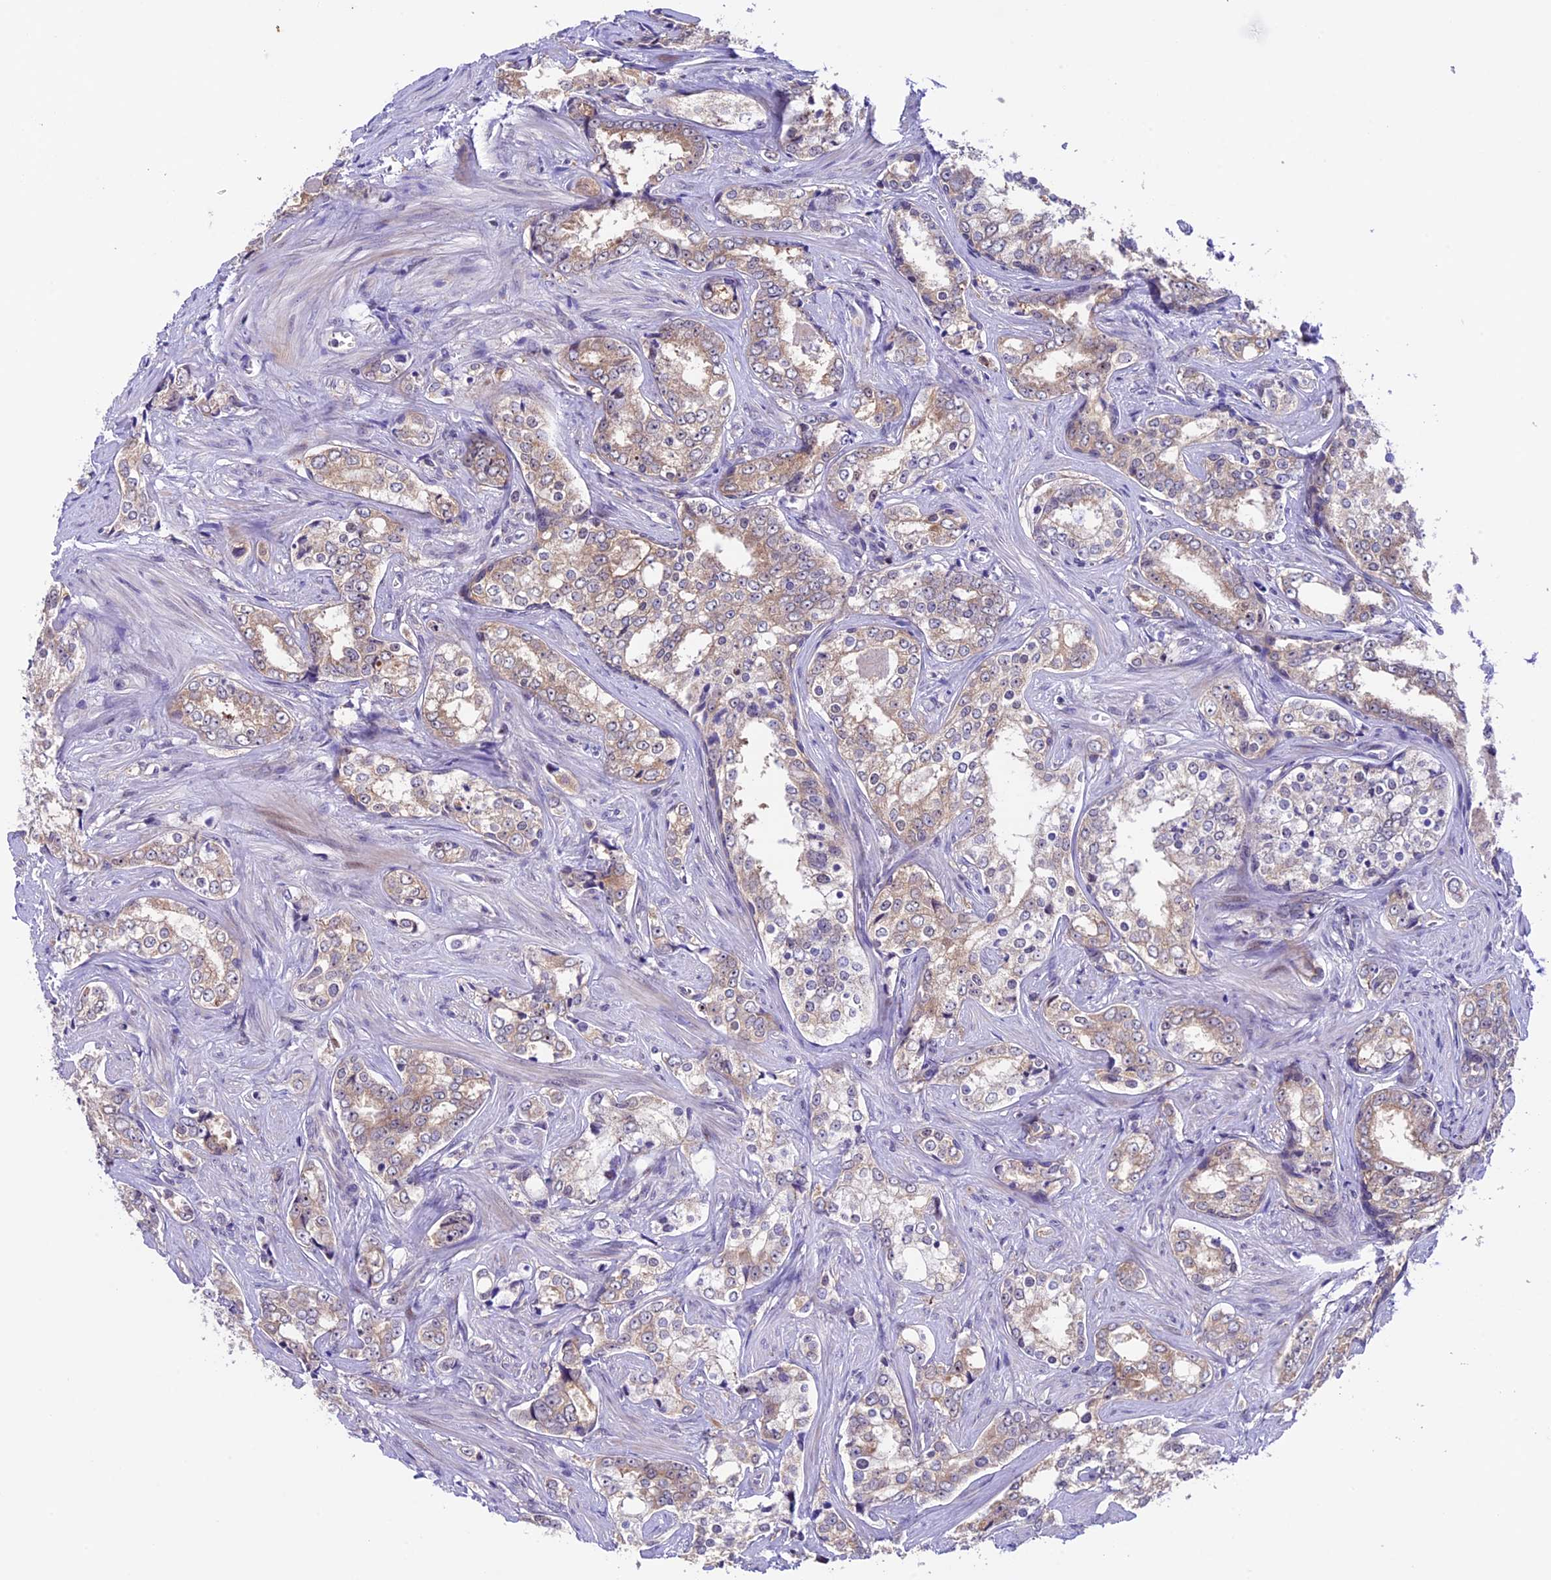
{"staining": {"intensity": "weak", "quantity": ">75%", "location": "cytoplasmic/membranous"}, "tissue": "prostate cancer", "cell_type": "Tumor cells", "image_type": "cancer", "snomed": [{"axis": "morphology", "description": "Adenocarcinoma, High grade"}, {"axis": "topography", "description": "Prostate"}], "caption": "High-power microscopy captured an immunohistochemistry (IHC) histopathology image of prostate cancer, revealing weak cytoplasmic/membranous positivity in about >75% of tumor cells. Using DAB (brown) and hematoxylin (blue) stains, captured at high magnification using brightfield microscopy.", "gene": "XKR7", "patient": {"sex": "male", "age": 66}}